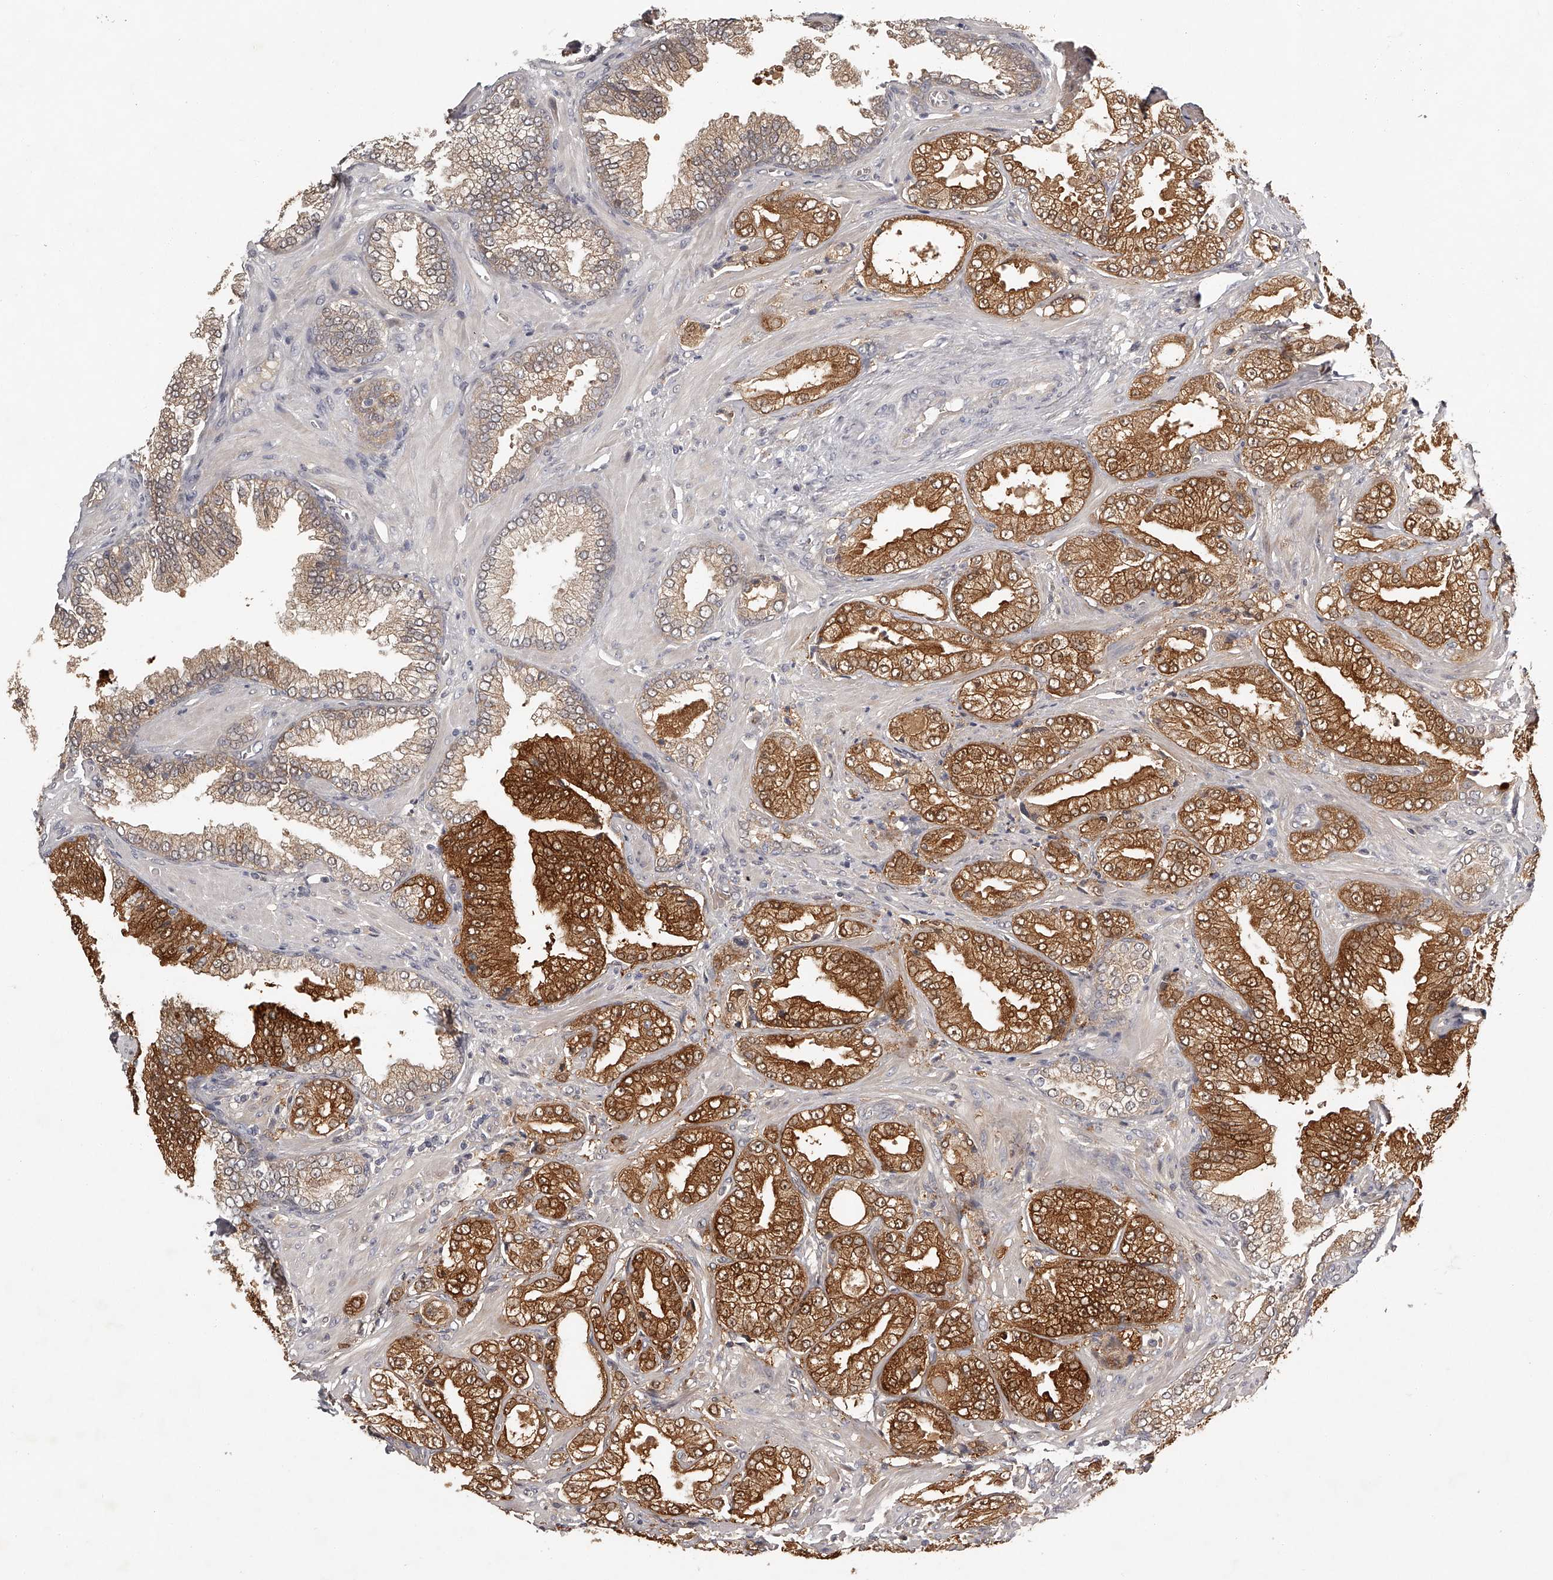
{"staining": {"intensity": "strong", "quantity": ">75%", "location": "cytoplasmic/membranous"}, "tissue": "prostate cancer", "cell_type": "Tumor cells", "image_type": "cancer", "snomed": [{"axis": "morphology", "description": "Adenocarcinoma, Low grade"}, {"axis": "topography", "description": "Prostate"}], "caption": "High-power microscopy captured an immunohistochemistry photomicrograph of prostate cancer, revealing strong cytoplasmic/membranous staining in approximately >75% of tumor cells.", "gene": "GGCT", "patient": {"sex": "male", "age": 62}}